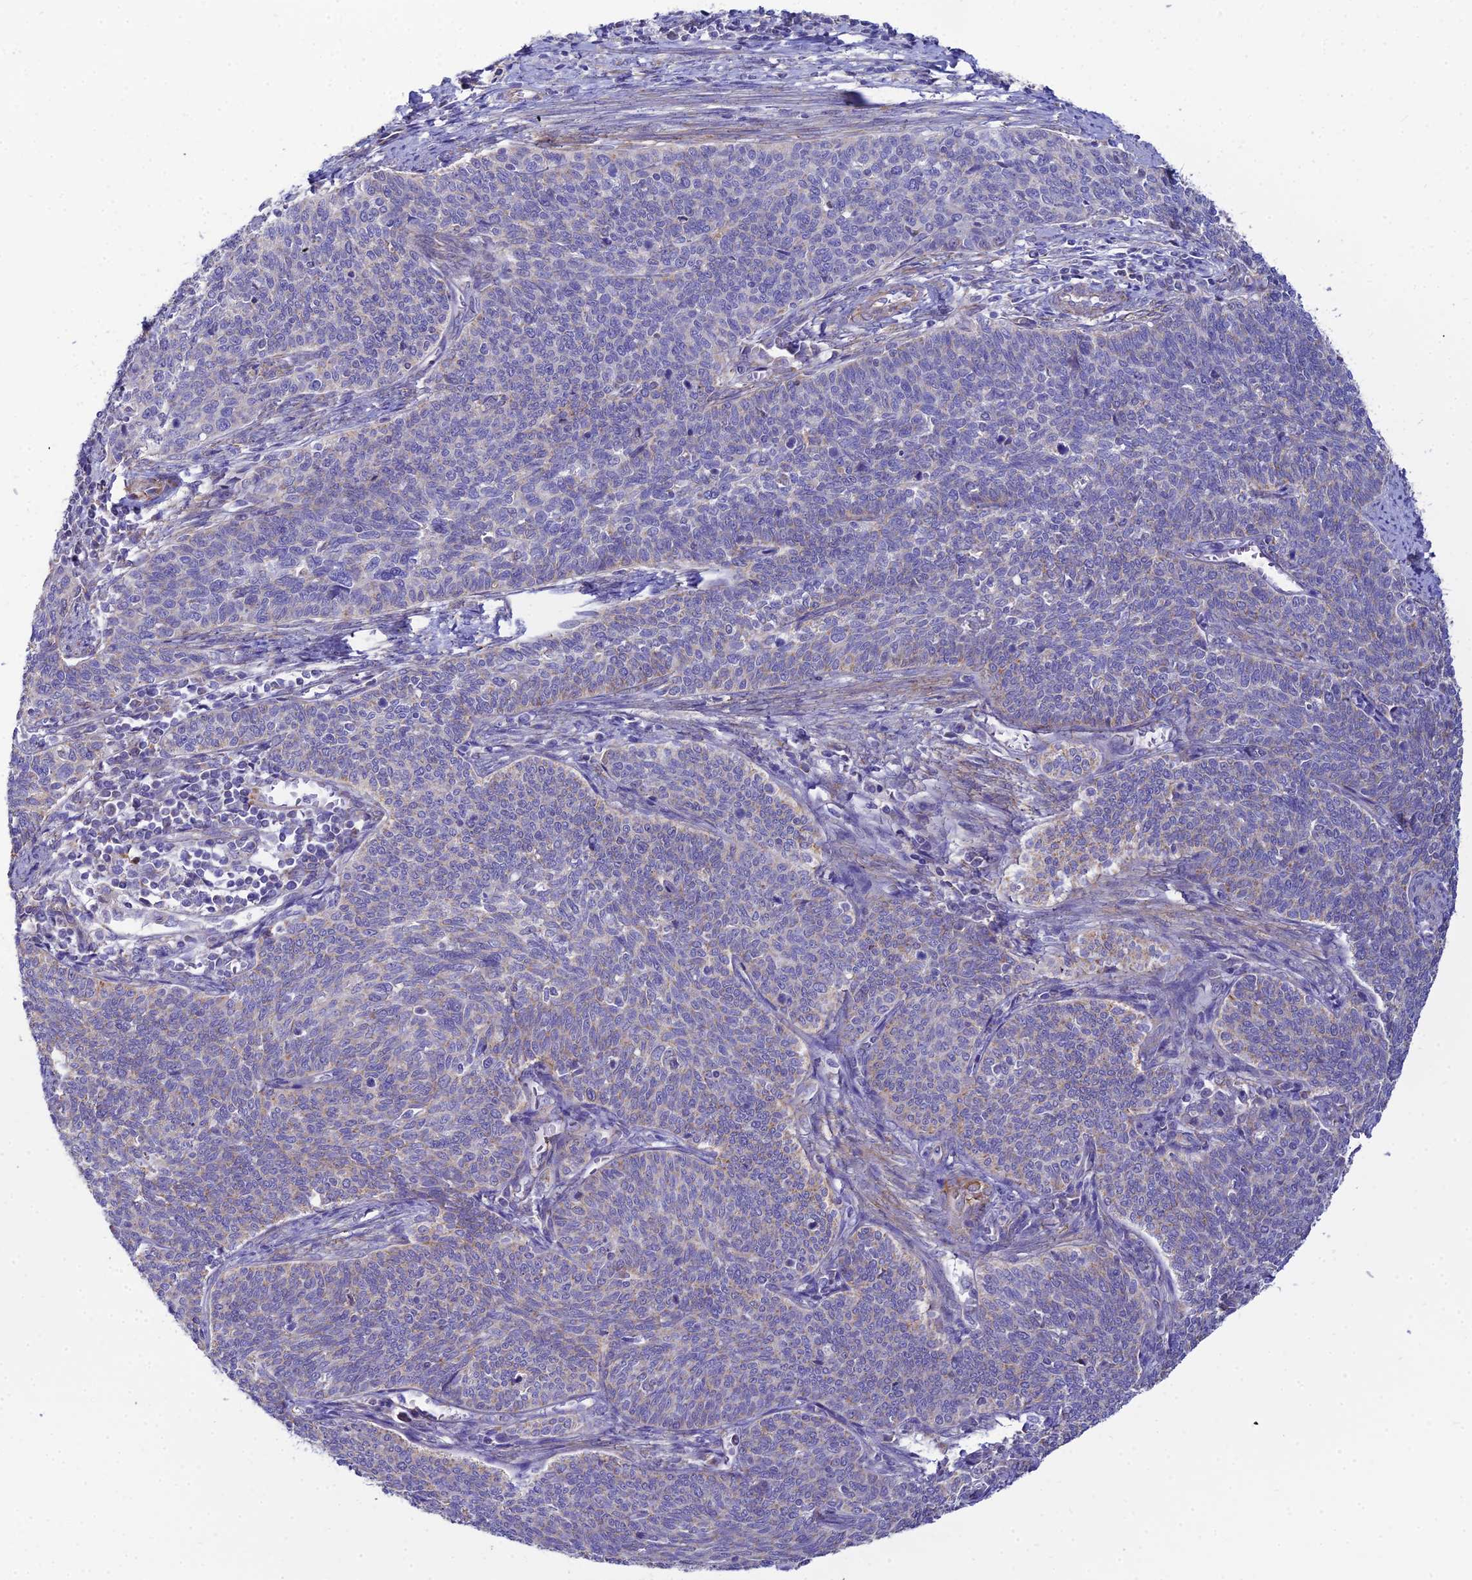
{"staining": {"intensity": "negative", "quantity": "none", "location": "none"}, "tissue": "cervical cancer", "cell_type": "Tumor cells", "image_type": "cancer", "snomed": [{"axis": "morphology", "description": "Squamous cell carcinoma, NOS"}, {"axis": "topography", "description": "Cervix"}], "caption": "Squamous cell carcinoma (cervical) was stained to show a protein in brown. There is no significant staining in tumor cells.", "gene": "ACOT2", "patient": {"sex": "female", "age": 39}}